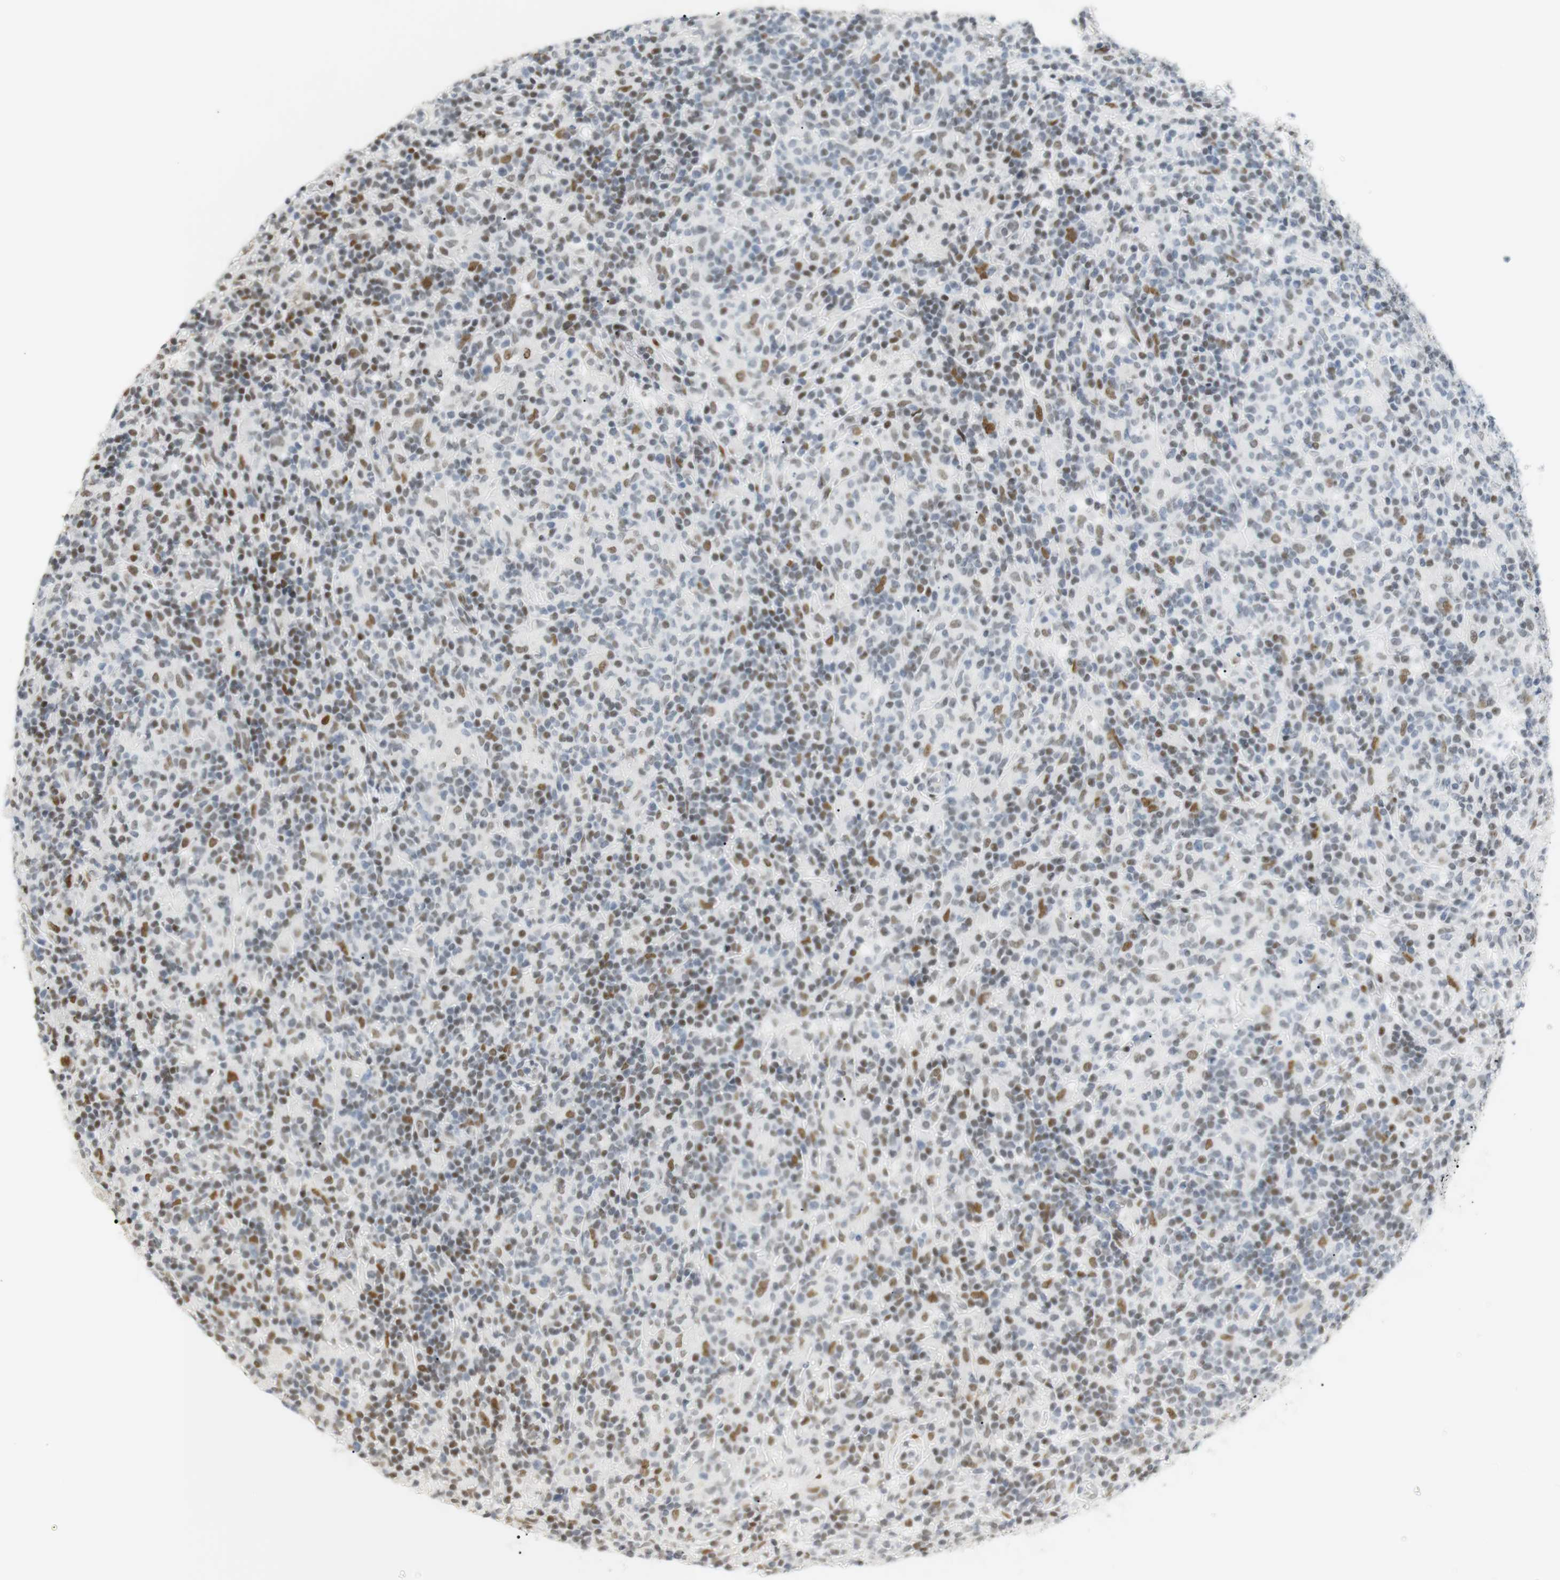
{"staining": {"intensity": "moderate", "quantity": "<25%", "location": "nuclear"}, "tissue": "lymphoma", "cell_type": "Tumor cells", "image_type": "cancer", "snomed": [{"axis": "morphology", "description": "Hodgkin's disease, NOS"}, {"axis": "topography", "description": "Lymph node"}], "caption": "DAB (3,3'-diaminobenzidine) immunohistochemical staining of human Hodgkin's disease reveals moderate nuclear protein positivity in about <25% of tumor cells.", "gene": "BMI1", "patient": {"sex": "male", "age": 70}}